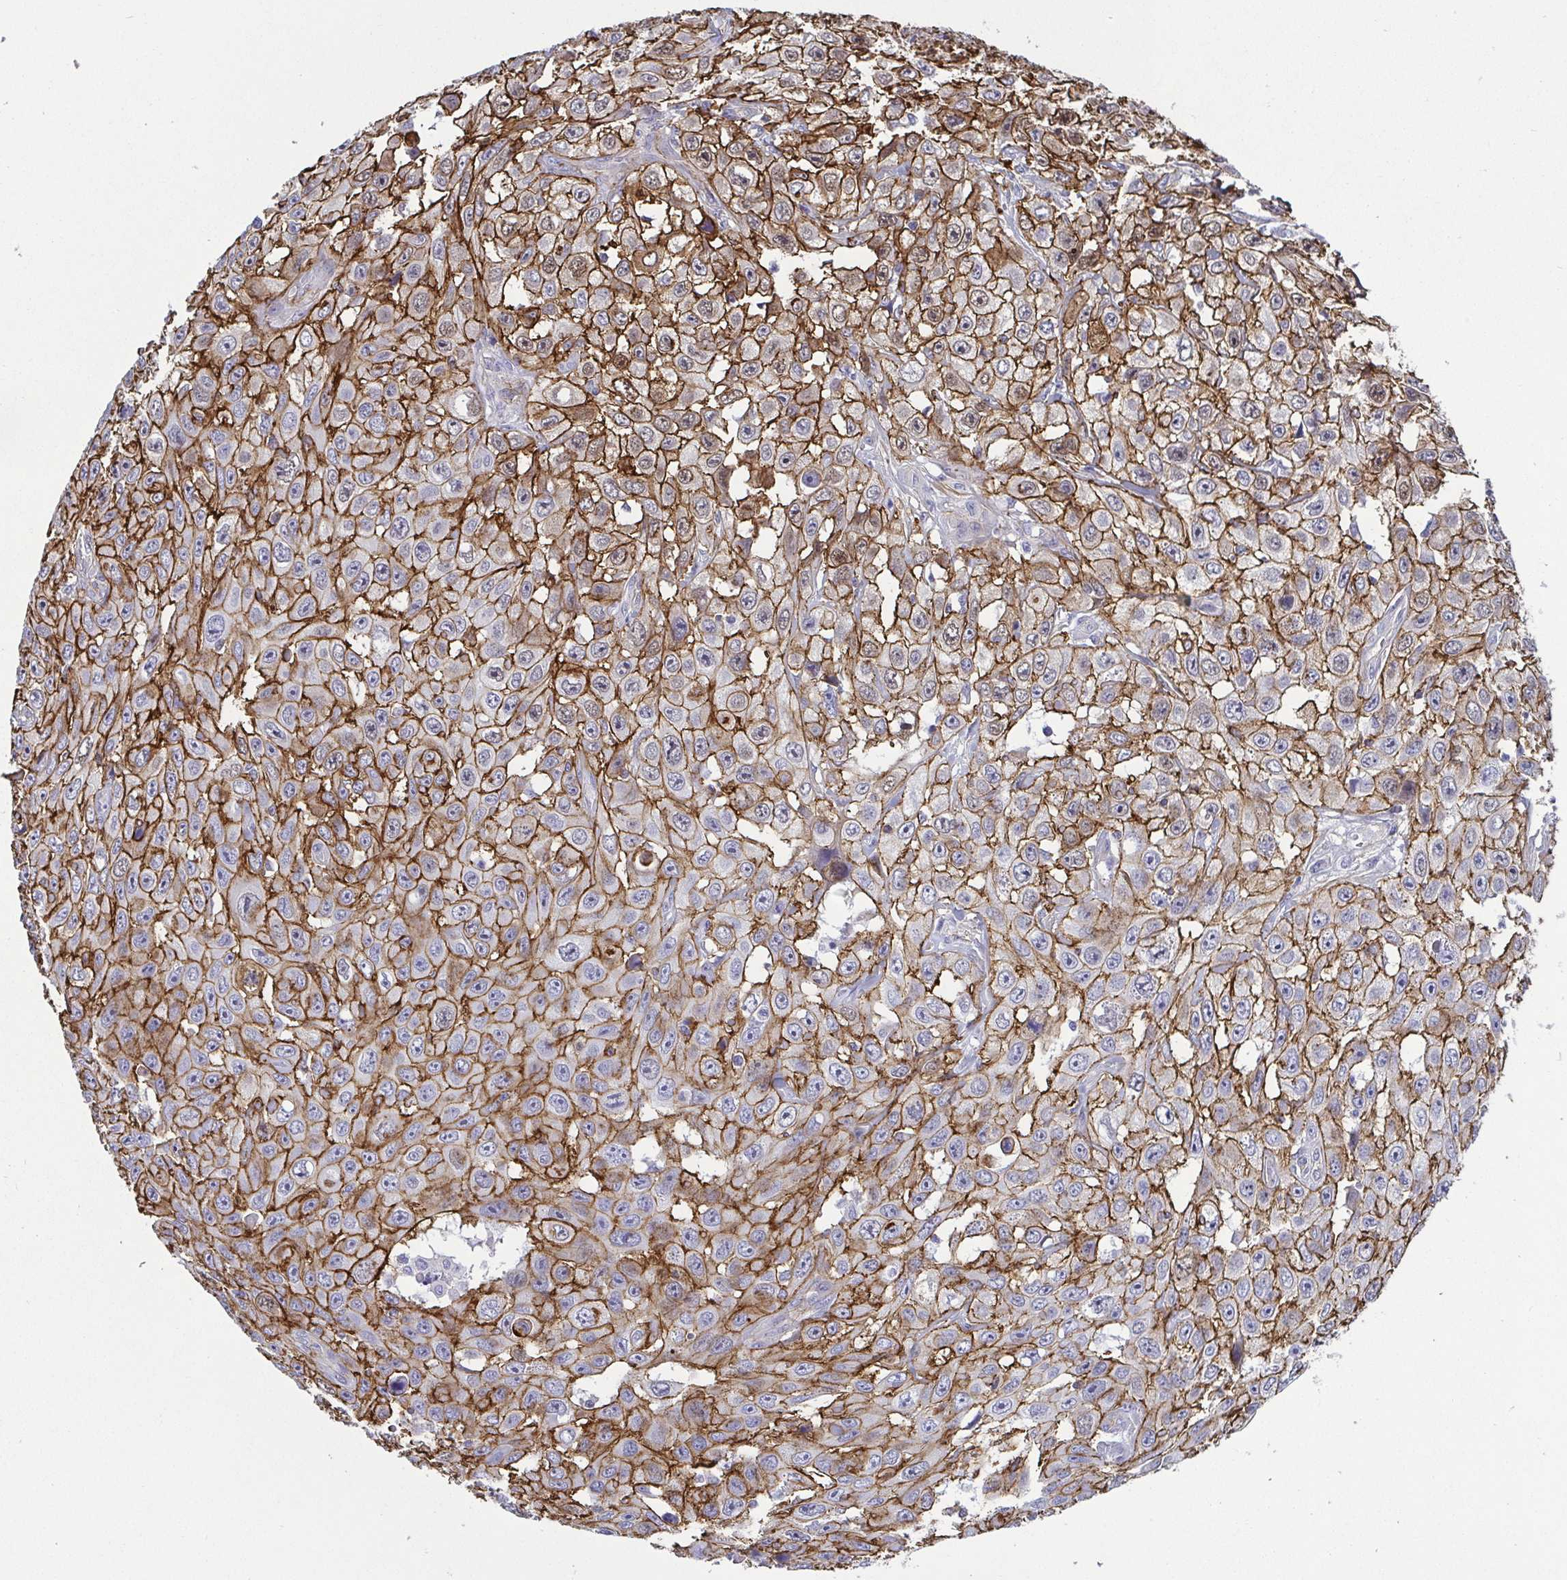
{"staining": {"intensity": "strong", "quantity": ">75%", "location": "cytoplasmic/membranous"}, "tissue": "skin cancer", "cell_type": "Tumor cells", "image_type": "cancer", "snomed": [{"axis": "morphology", "description": "Squamous cell carcinoma, NOS"}, {"axis": "topography", "description": "Skin"}], "caption": "Skin cancer tissue exhibits strong cytoplasmic/membranous staining in approximately >75% of tumor cells, visualized by immunohistochemistry.", "gene": "LIMA1", "patient": {"sex": "male", "age": 82}}